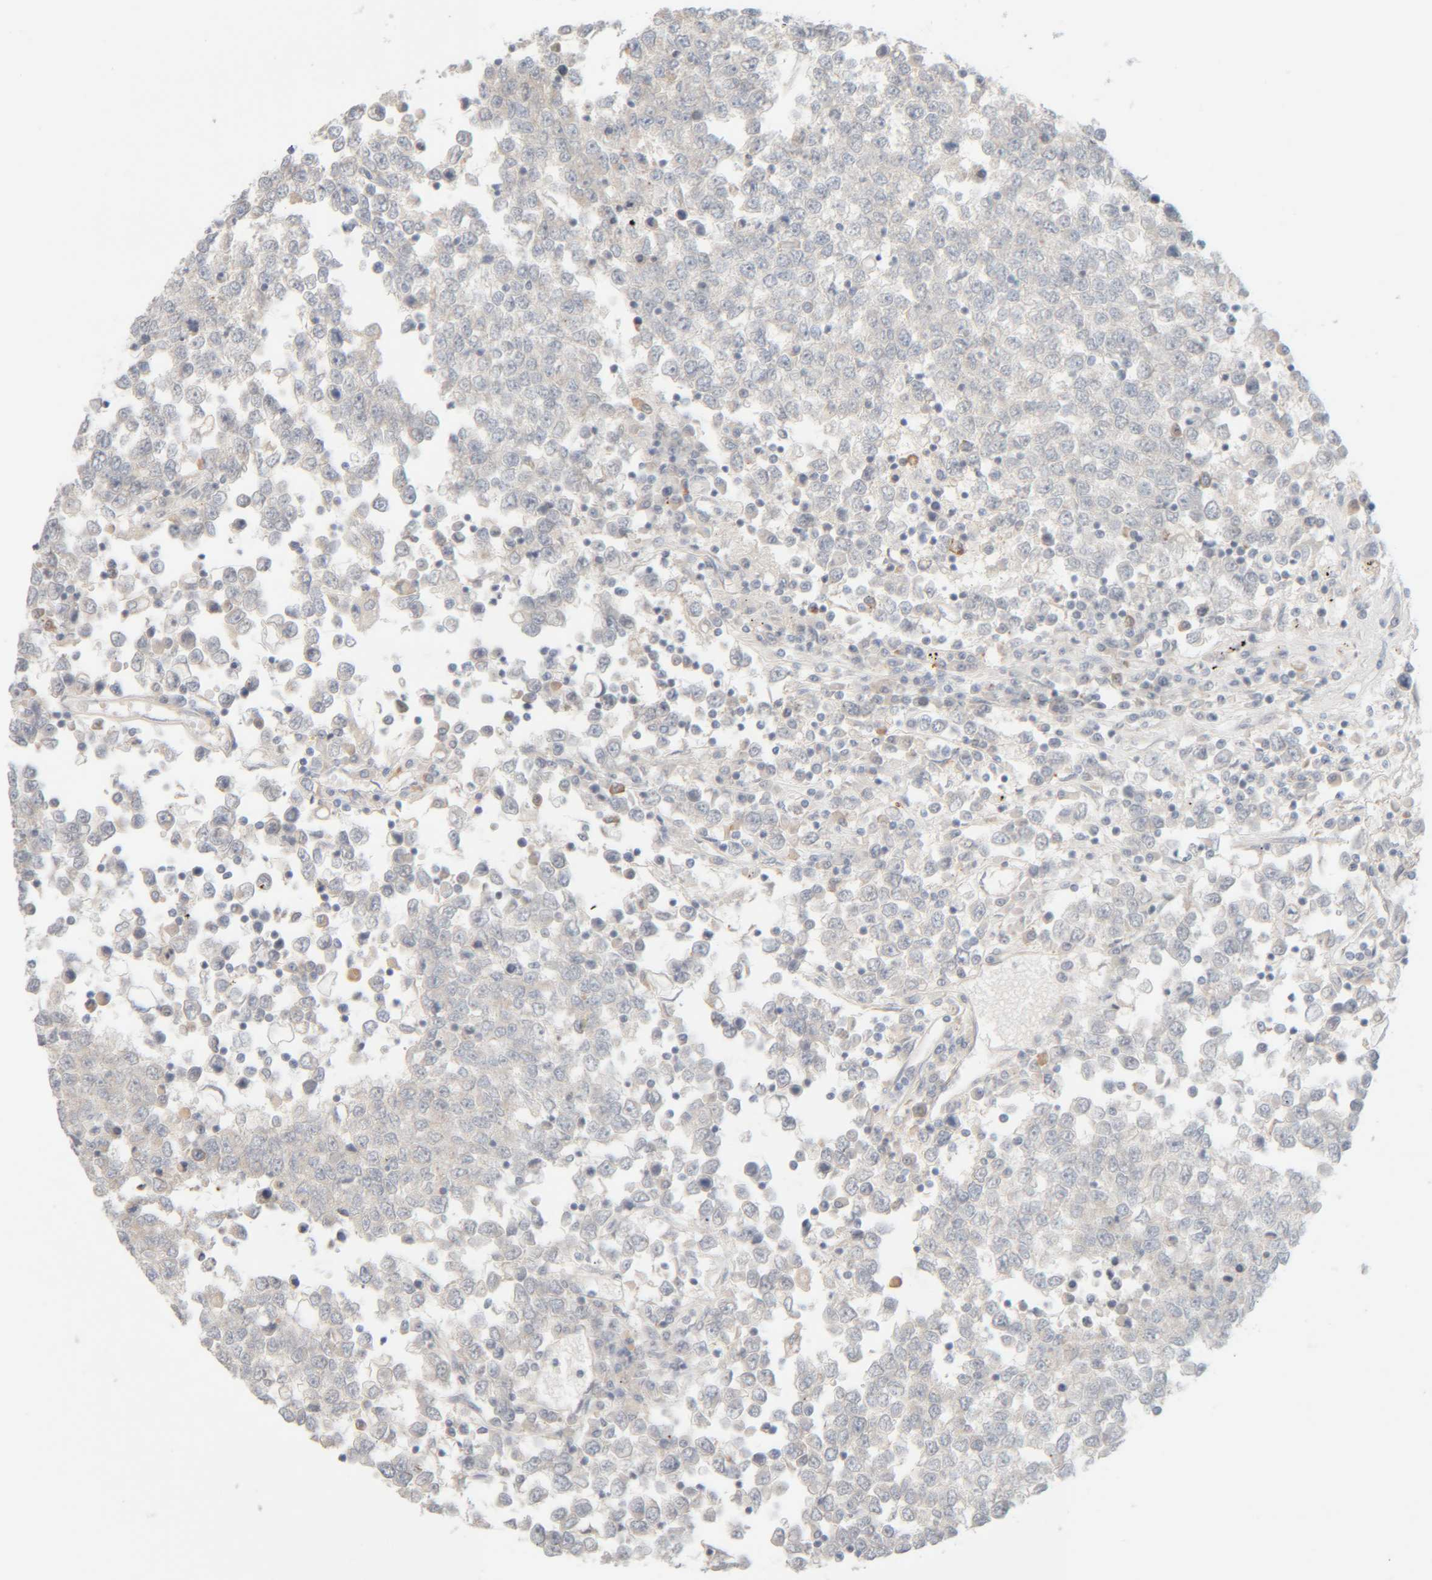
{"staining": {"intensity": "negative", "quantity": "none", "location": "none"}, "tissue": "testis cancer", "cell_type": "Tumor cells", "image_type": "cancer", "snomed": [{"axis": "morphology", "description": "Seminoma, NOS"}, {"axis": "topography", "description": "Testis"}], "caption": "Testis cancer (seminoma) stained for a protein using immunohistochemistry exhibits no expression tumor cells.", "gene": "RIDA", "patient": {"sex": "male", "age": 65}}